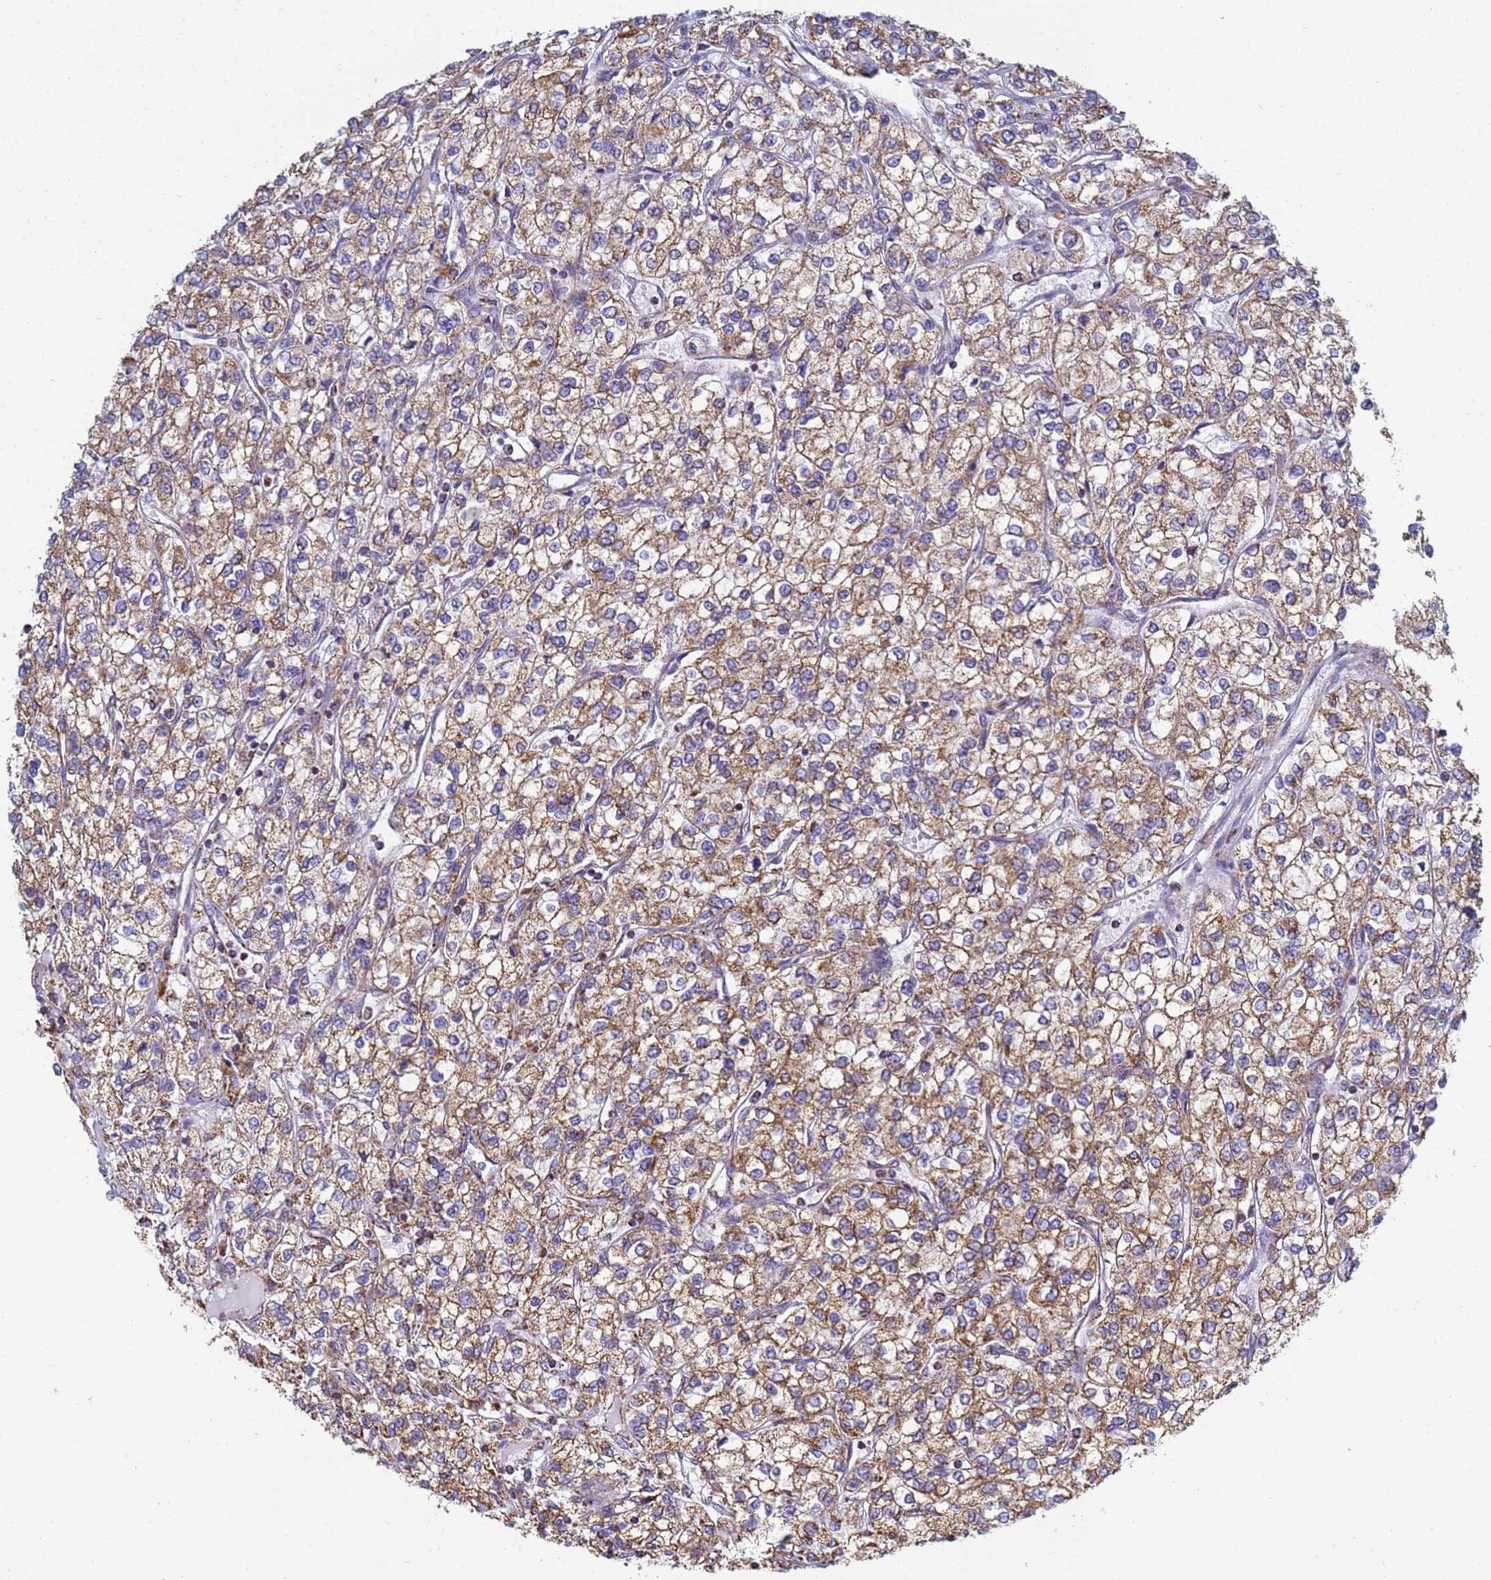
{"staining": {"intensity": "moderate", "quantity": ">75%", "location": "cytoplasmic/membranous"}, "tissue": "renal cancer", "cell_type": "Tumor cells", "image_type": "cancer", "snomed": [{"axis": "morphology", "description": "Adenocarcinoma, NOS"}, {"axis": "topography", "description": "Kidney"}], "caption": "Moderate cytoplasmic/membranous protein positivity is present in about >75% of tumor cells in adenocarcinoma (renal). (Stains: DAB in brown, nuclei in blue, Microscopy: brightfield microscopy at high magnification).", "gene": "COQ4", "patient": {"sex": "male", "age": 80}}